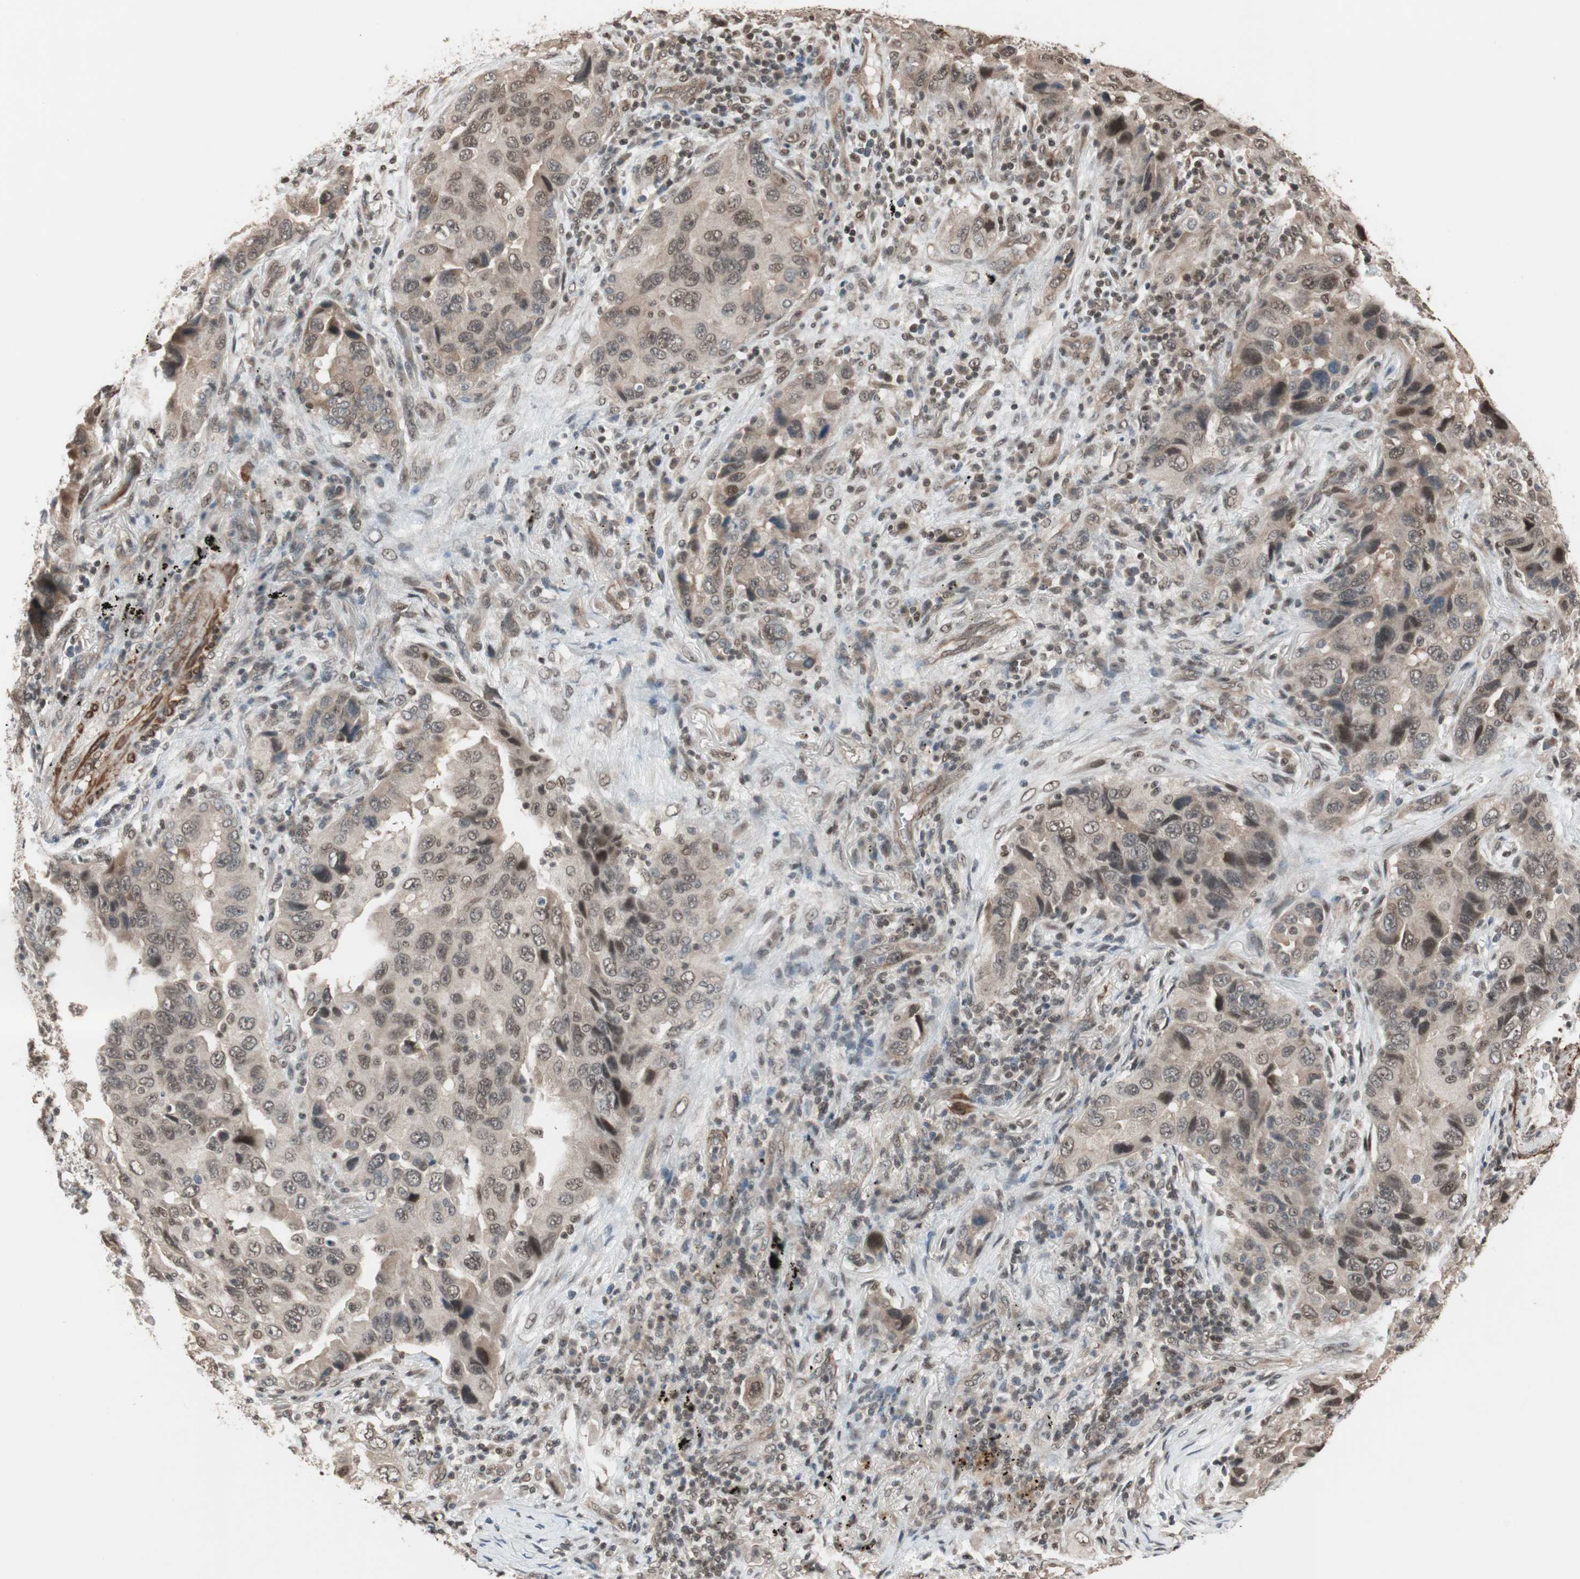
{"staining": {"intensity": "weak", "quantity": "25%-75%", "location": "cytoplasmic/membranous,nuclear"}, "tissue": "lung cancer", "cell_type": "Tumor cells", "image_type": "cancer", "snomed": [{"axis": "morphology", "description": "Adenocarcinoma, NOS"}, {"axis": "topography", "description": "Lung"}], "caption": "Protein expression analysis of lung cancer shows weak cytoplasmic/membranous and nuclear staining in about 25%-75% of tumor cells. Ihc stains the protein of interest in brown and the nuclei are stained blue.", "gene": "DRAP1", "patient": {"sex": "female", "age": 65}}